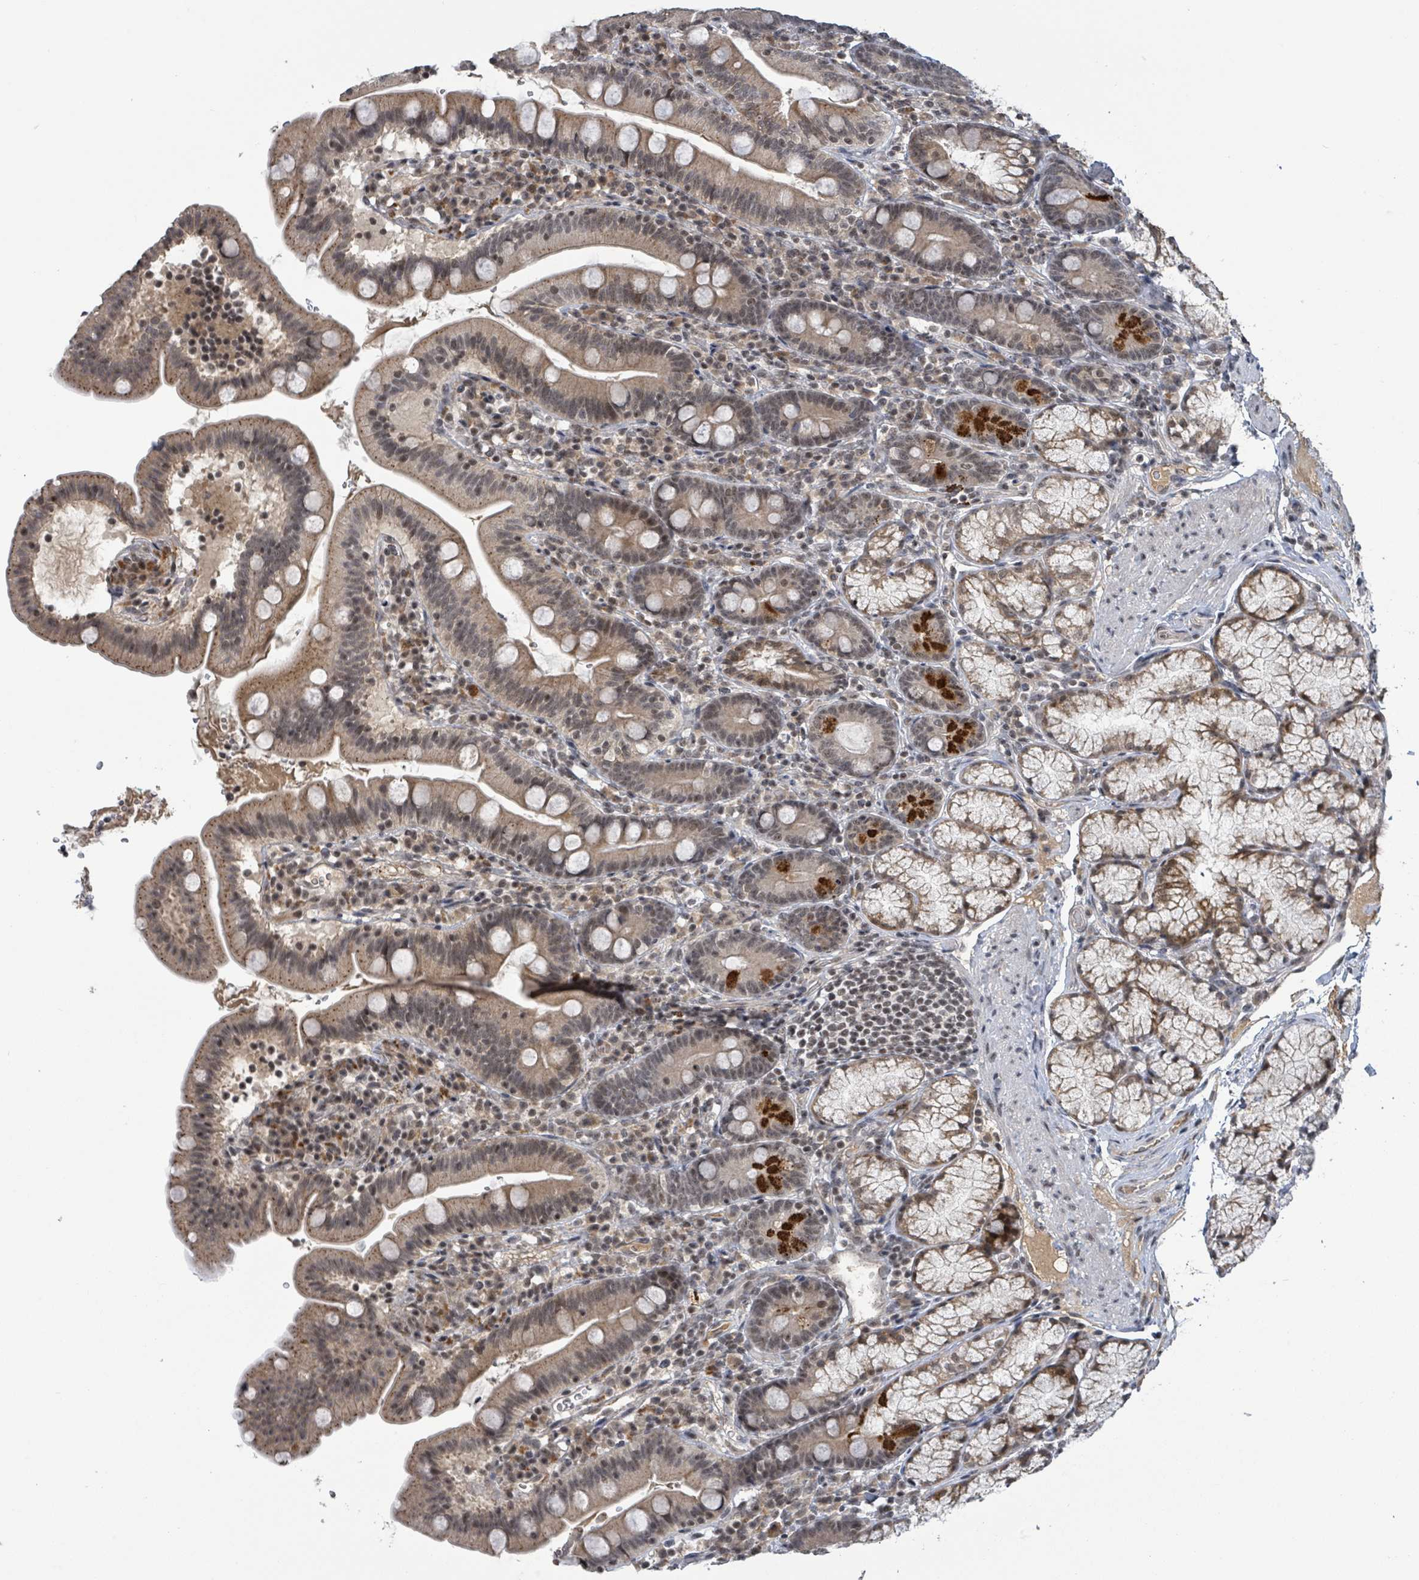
{"staining": {"intensity": "strong", "quantity": "25%-75%", "location": "cytoplasmic/membranous,nuclear"}, "tissue": "duodenum", "cell_type": "Glandular cells", "image_type": "normal", "snomed": [{"axis": "morphology", "description": "Normal tissue, NOS"}, {"axis": "topography", "description": "Duodenum"}], "caption": "The micrograph shows a brown stain indicating the presence of a protein in the cytoplasmic/membranous,nuclear of glandular cells in duodenum. (DAB IHC with brightfield microscopy, high magnification).", "gene": "ZBTB14", "patient": {"sex": "female", "age": 67}}